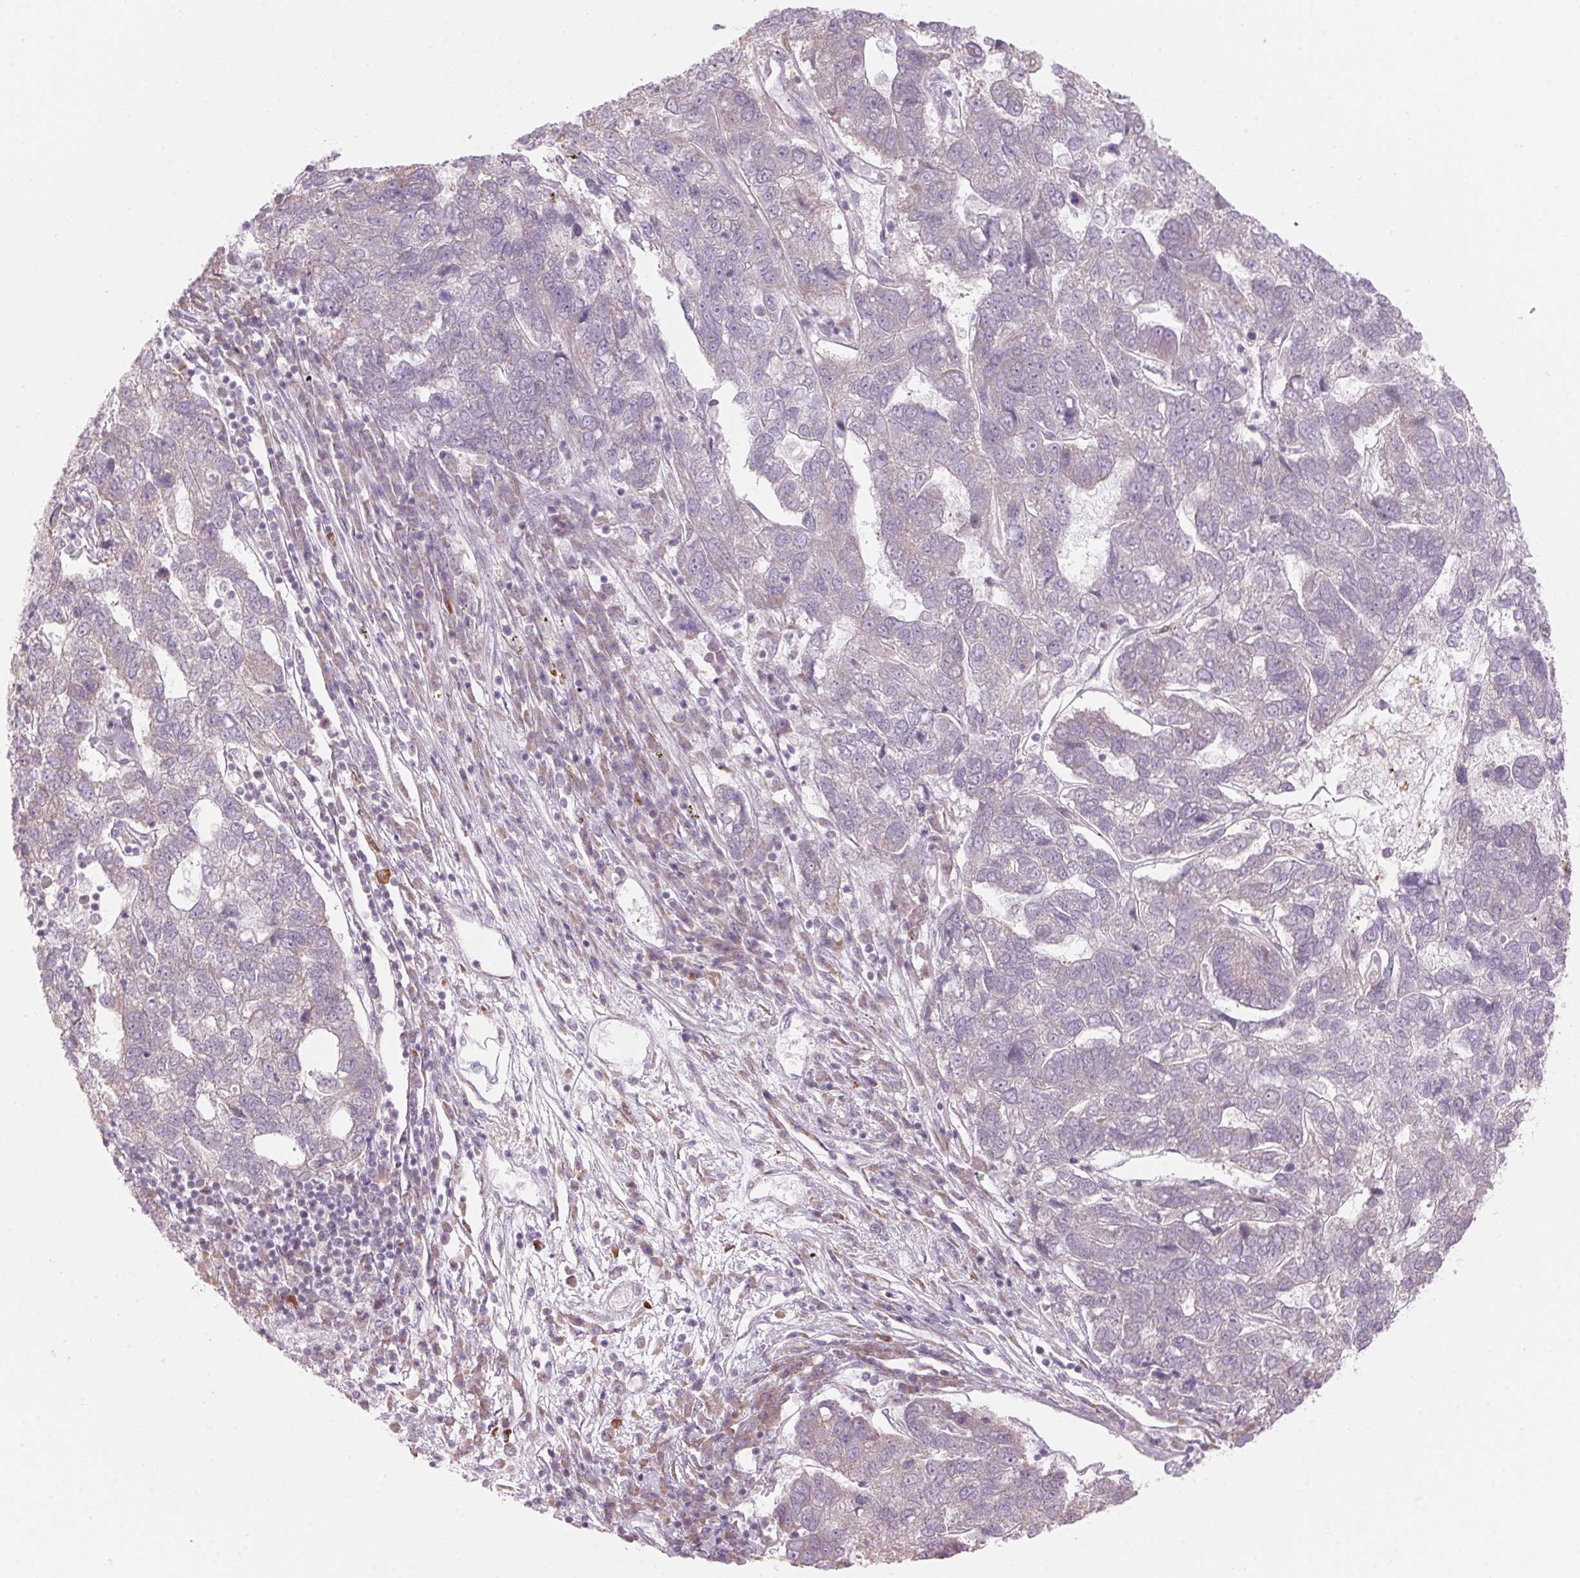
{"staining": {"intensity": "negative", "quantity": "none", "location": "none"}, "tissue": "pancreatic cancer", "cell_type": "Tumor cells", "image_type": "cancer", "snomed": [{"axis": "morphology", "description": "Adenocarcinoma, NOS"}, {"axis": "topography", "description": "Pancreas"}], "caption": "This is a photomicrograph of immunohistochemistry (IHC) staining of pancreatic cancer, which shows no expression in tumor cells.", "gene": "GNMT", "patient": {"sex": "female", "age": 61}}